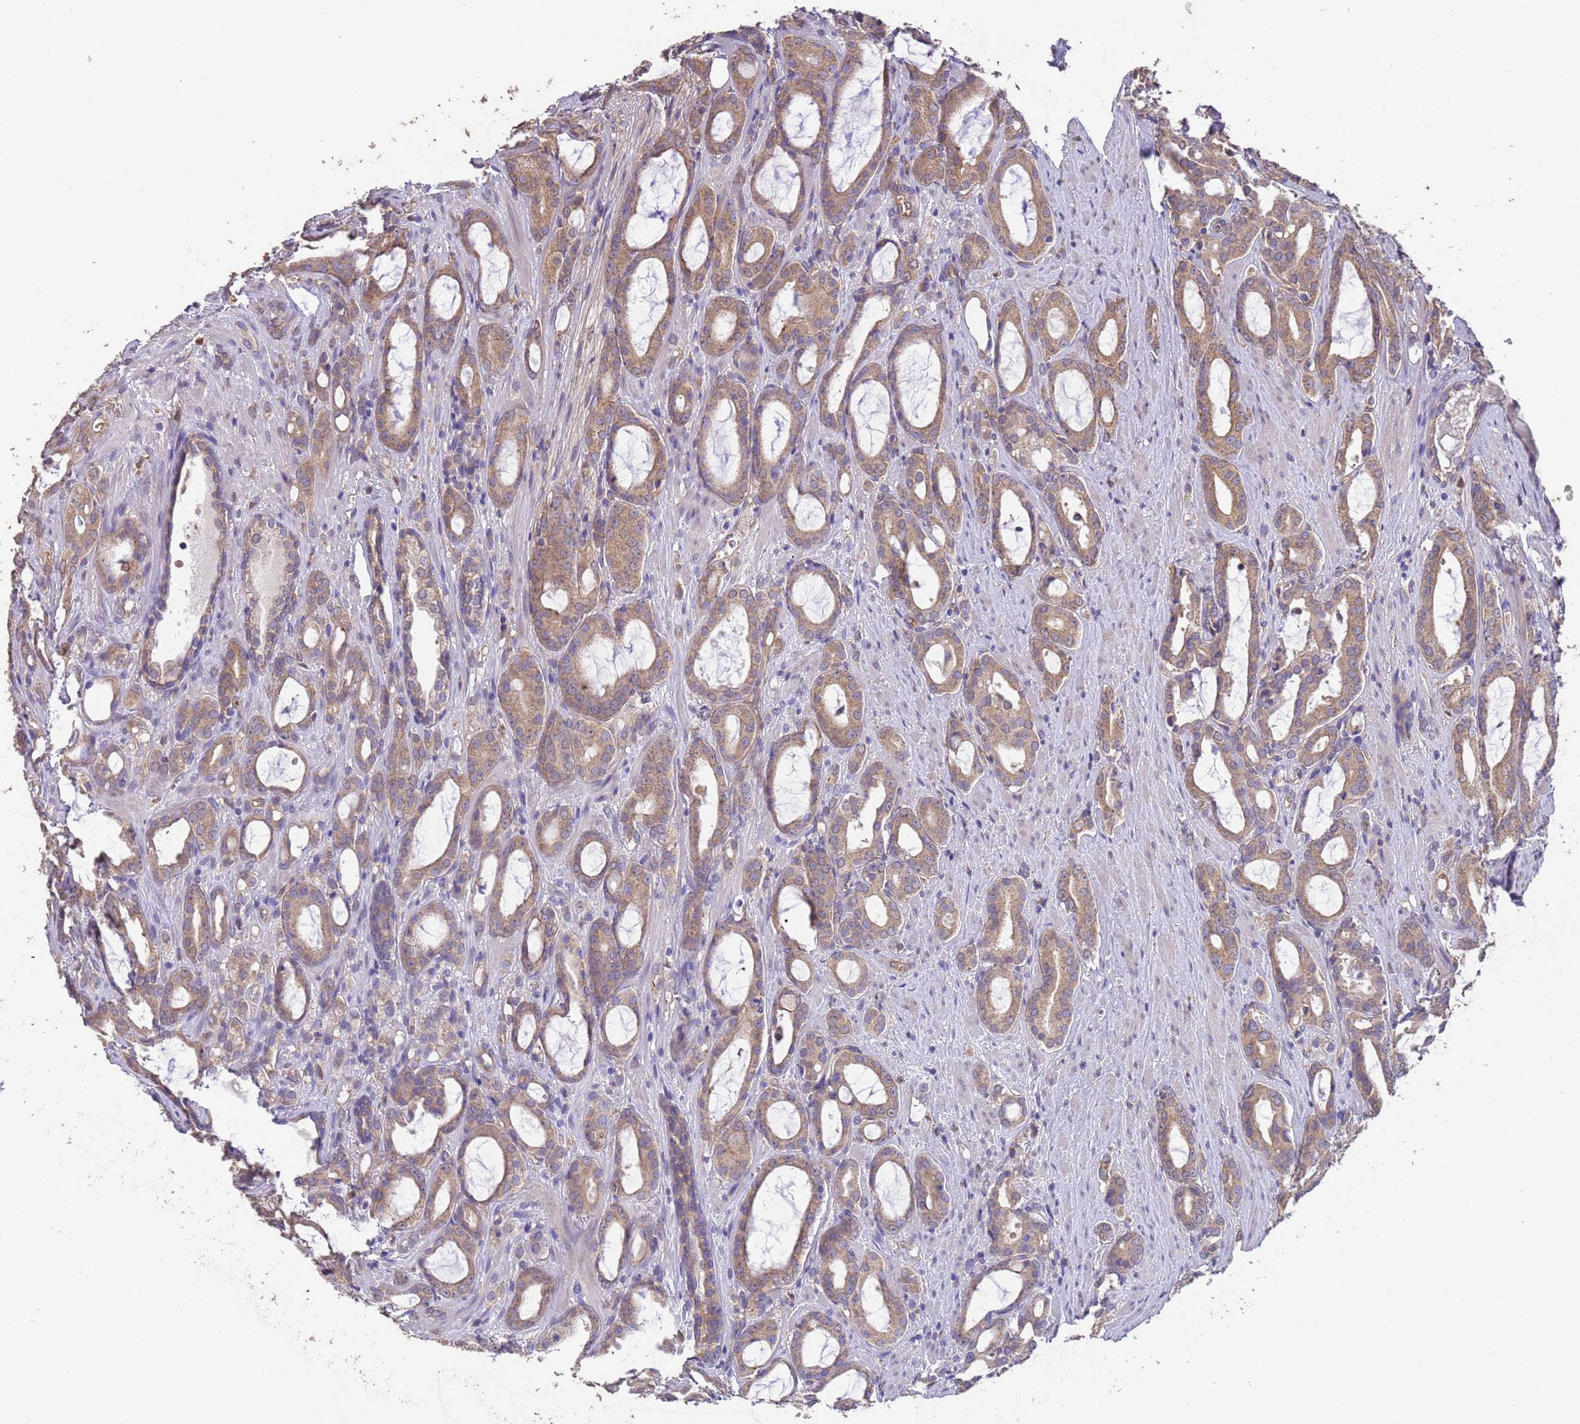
{"staining": {"intensity": "moderate", "quantity": ">75%", "location": "cytoplasmic/membranous"}, "tissue": "prostate cancer", "cell_type": "Tumor cells", "image_type": "cancer", "snomed": [{"axis": "morphology", "description": "Adenocarcinoma, High grade"}, {"axis": "topography", "description": "Prostate"}], "caption": "High-magnification brightfield microscopy of prostate cancer (adenocarcinoma (high-grade)) stained with DAB (brown) and counterstained with hematoxylin (blue). tumor cells exhibit moderate cytoplasmic/membranous expression is identified in approximately>75% of cells.", "gene": "NPHP1", "patient": {"sex": "male", "age": 72}}